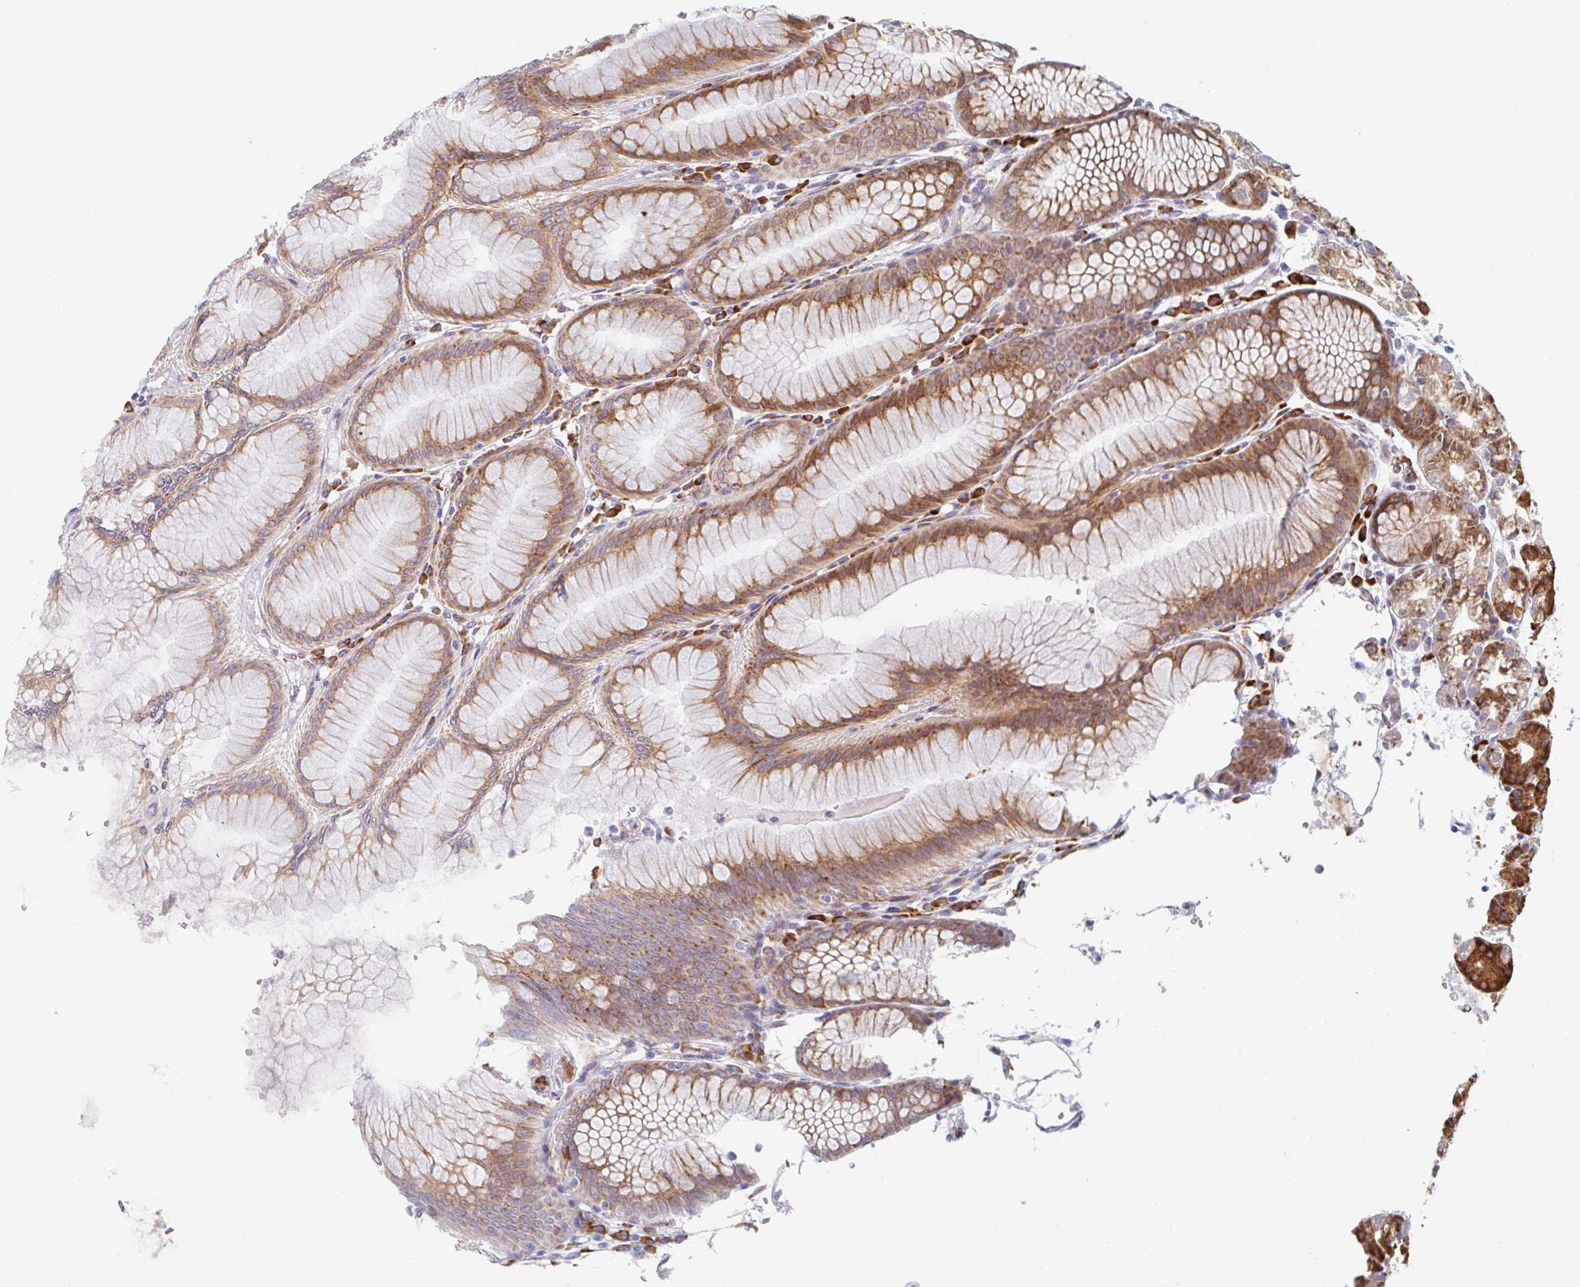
{"staining": {"intensity": "moderate", "quantity": ">75%", "location": "cytoplasmic/membranous"}, "tissue": "stomach", "cell_type": "Glandular cells", "image_type": "normal", "snomed": [{"axis": "morphology", "description": "Normal tissue, NOS"}, {"axis": "topography", "description": "Stomach"}], "caption": "Immunohistochemistry micrograph of benign stomach stained for a protein (brown), which displays medium levels of moderate cytoplasmic/membranous expression in approximately >75% of glandular cells.", "gene": "TRAPPC10", "patient": {"sex": "female", "age": 57}}